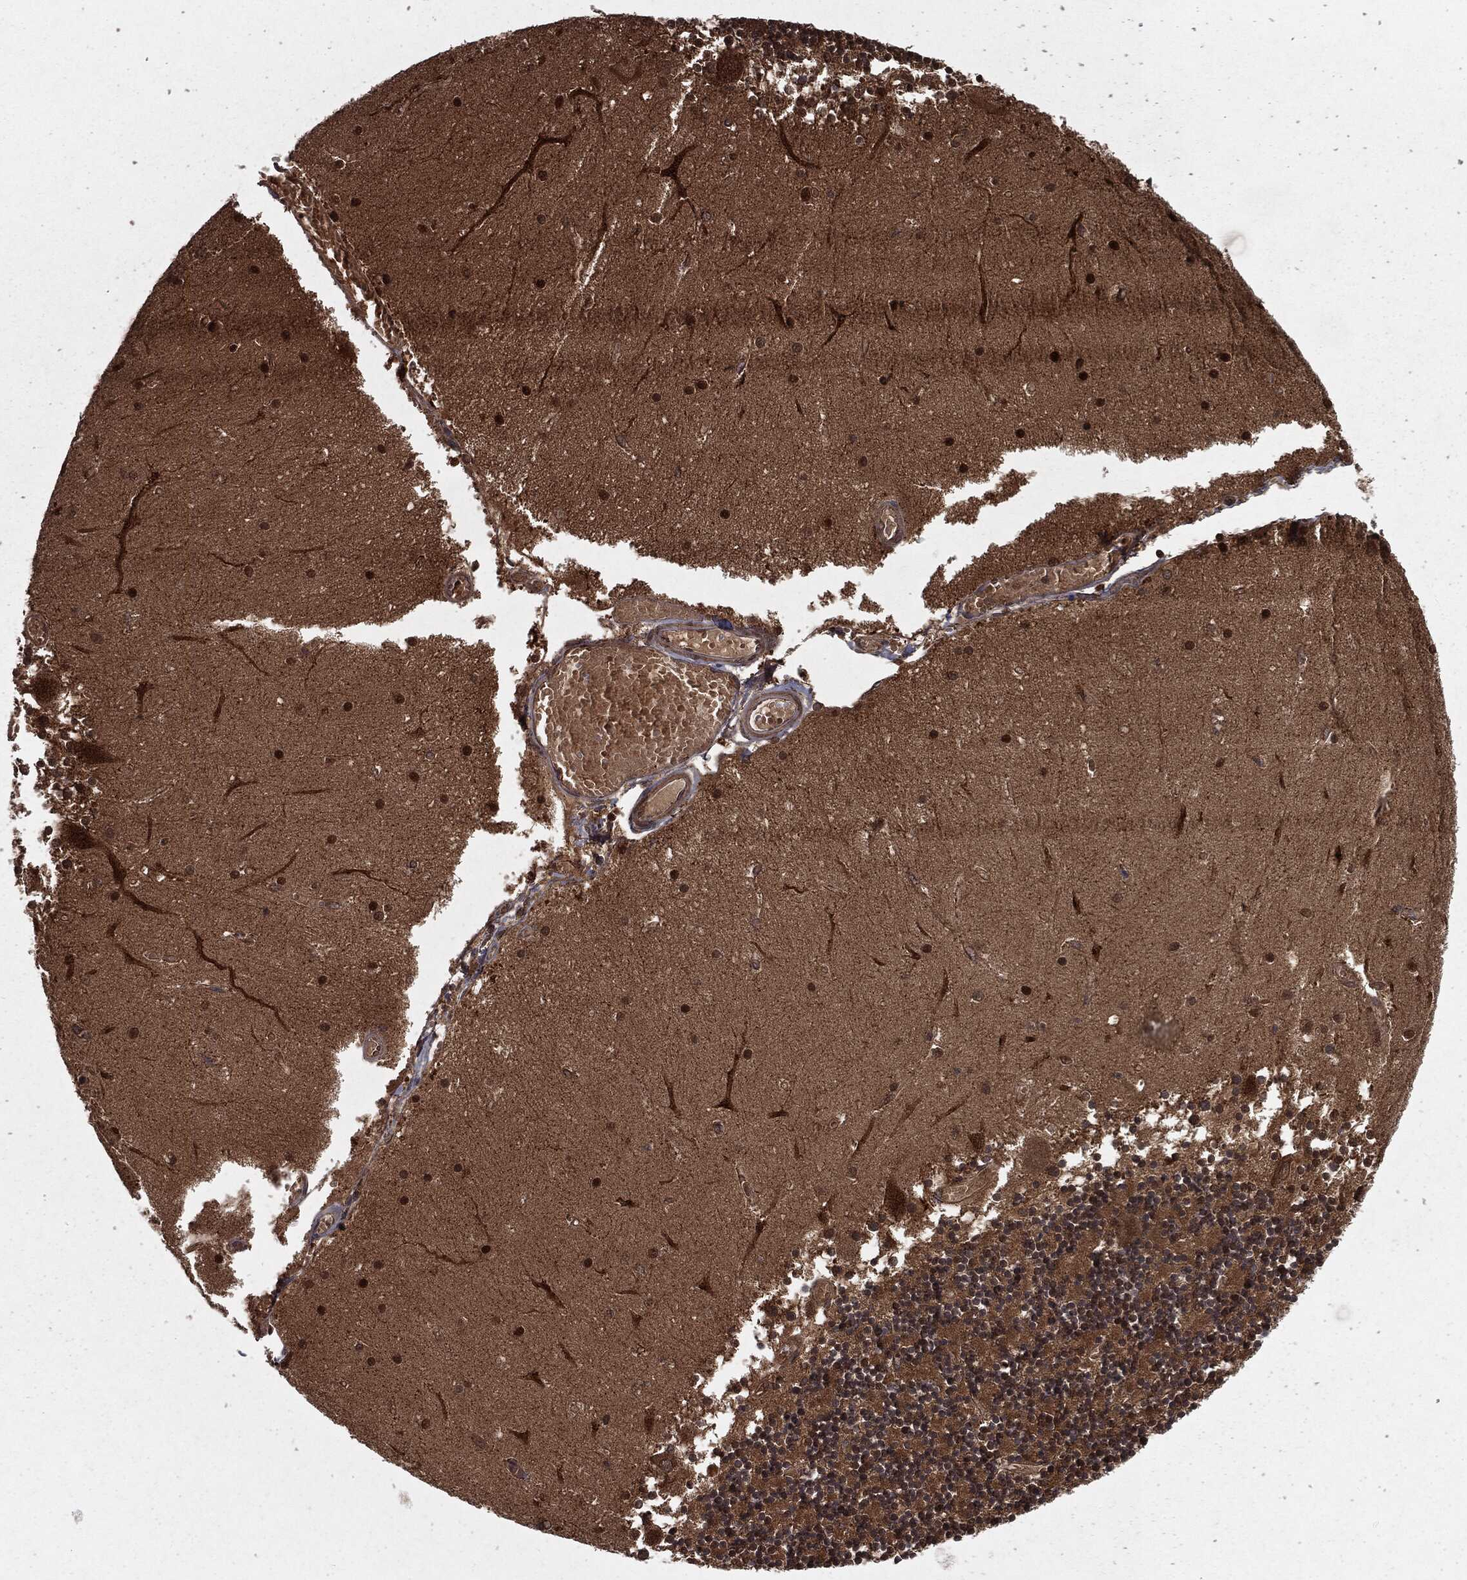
{"staining": {"intensity": "strong", "quantity": "25%-75%", "location": "cytoplasmic/membranous,nuclear"}, "tissue": "cerebellum", "cell_type": "Cells in granular layer", "image_type": "normal", "snomed": [{"axis": "morphology", "description": "Normal tissue, NOS"}, {"axis": "topography", "description": "Cerebellum"}], "caption": "IHC histopathology image of benign cerebellum: cerebellum stained using immunohistochemistry (IHC) shows high levels of strong protein expression localized specifically in the cytoplasmic/membranous,nuclear of cells in granular layer, appearing as a cytoplasmic/membranous,nuclear brown color.", "gene": "RANBP9", "patient": {"sex": "female", "age": 28}}